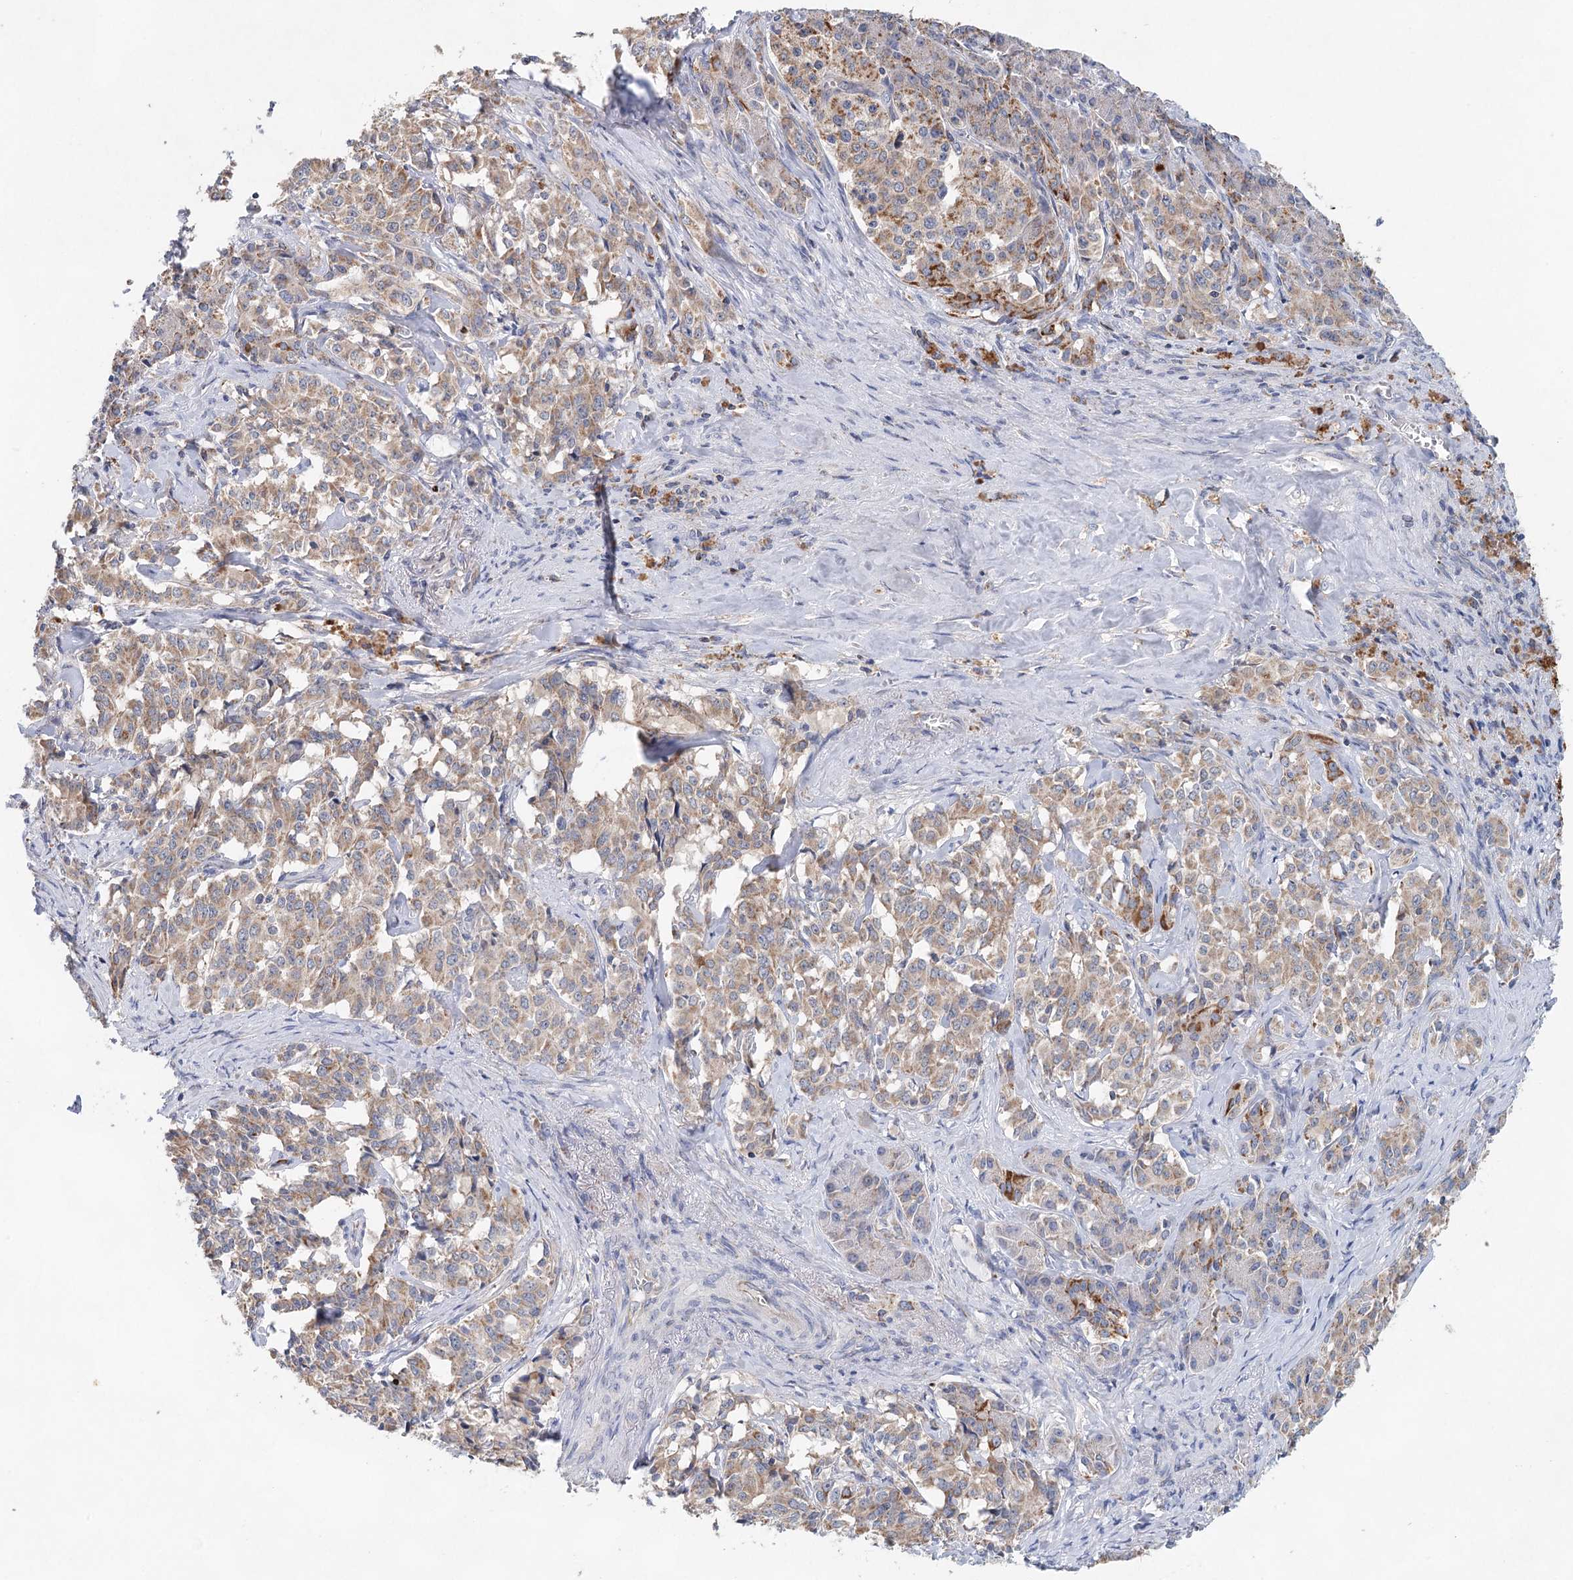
{"staining": {"intensity": "moderate", "quantity": ">75%", "location": "cytoplasmic/membranous"}, "tissue": "pancreatic cancer", "cell_type": "Tumor cells", "image_type": "cancer", "snomed": [{"axis": "morphology", "description": "Adenocarcinoma, NOS"}, {"axis": "topography", "description": "Pancreas"}], "caption": "Immunohistochemistry (IHC) staining of pancreatic cancer, which demonstrates medium levels of moderate cytoplasmic/membranous staining in about >75% of tumor cells indicating moderate cytoplasmic/membranous protein expression. The staining was performed using DAB (brown) for protein detection and nuclei were counterstained in hematoxylin (blue).", "gene": "XPO6", "patient": {"sex": "female", "age": 74}}